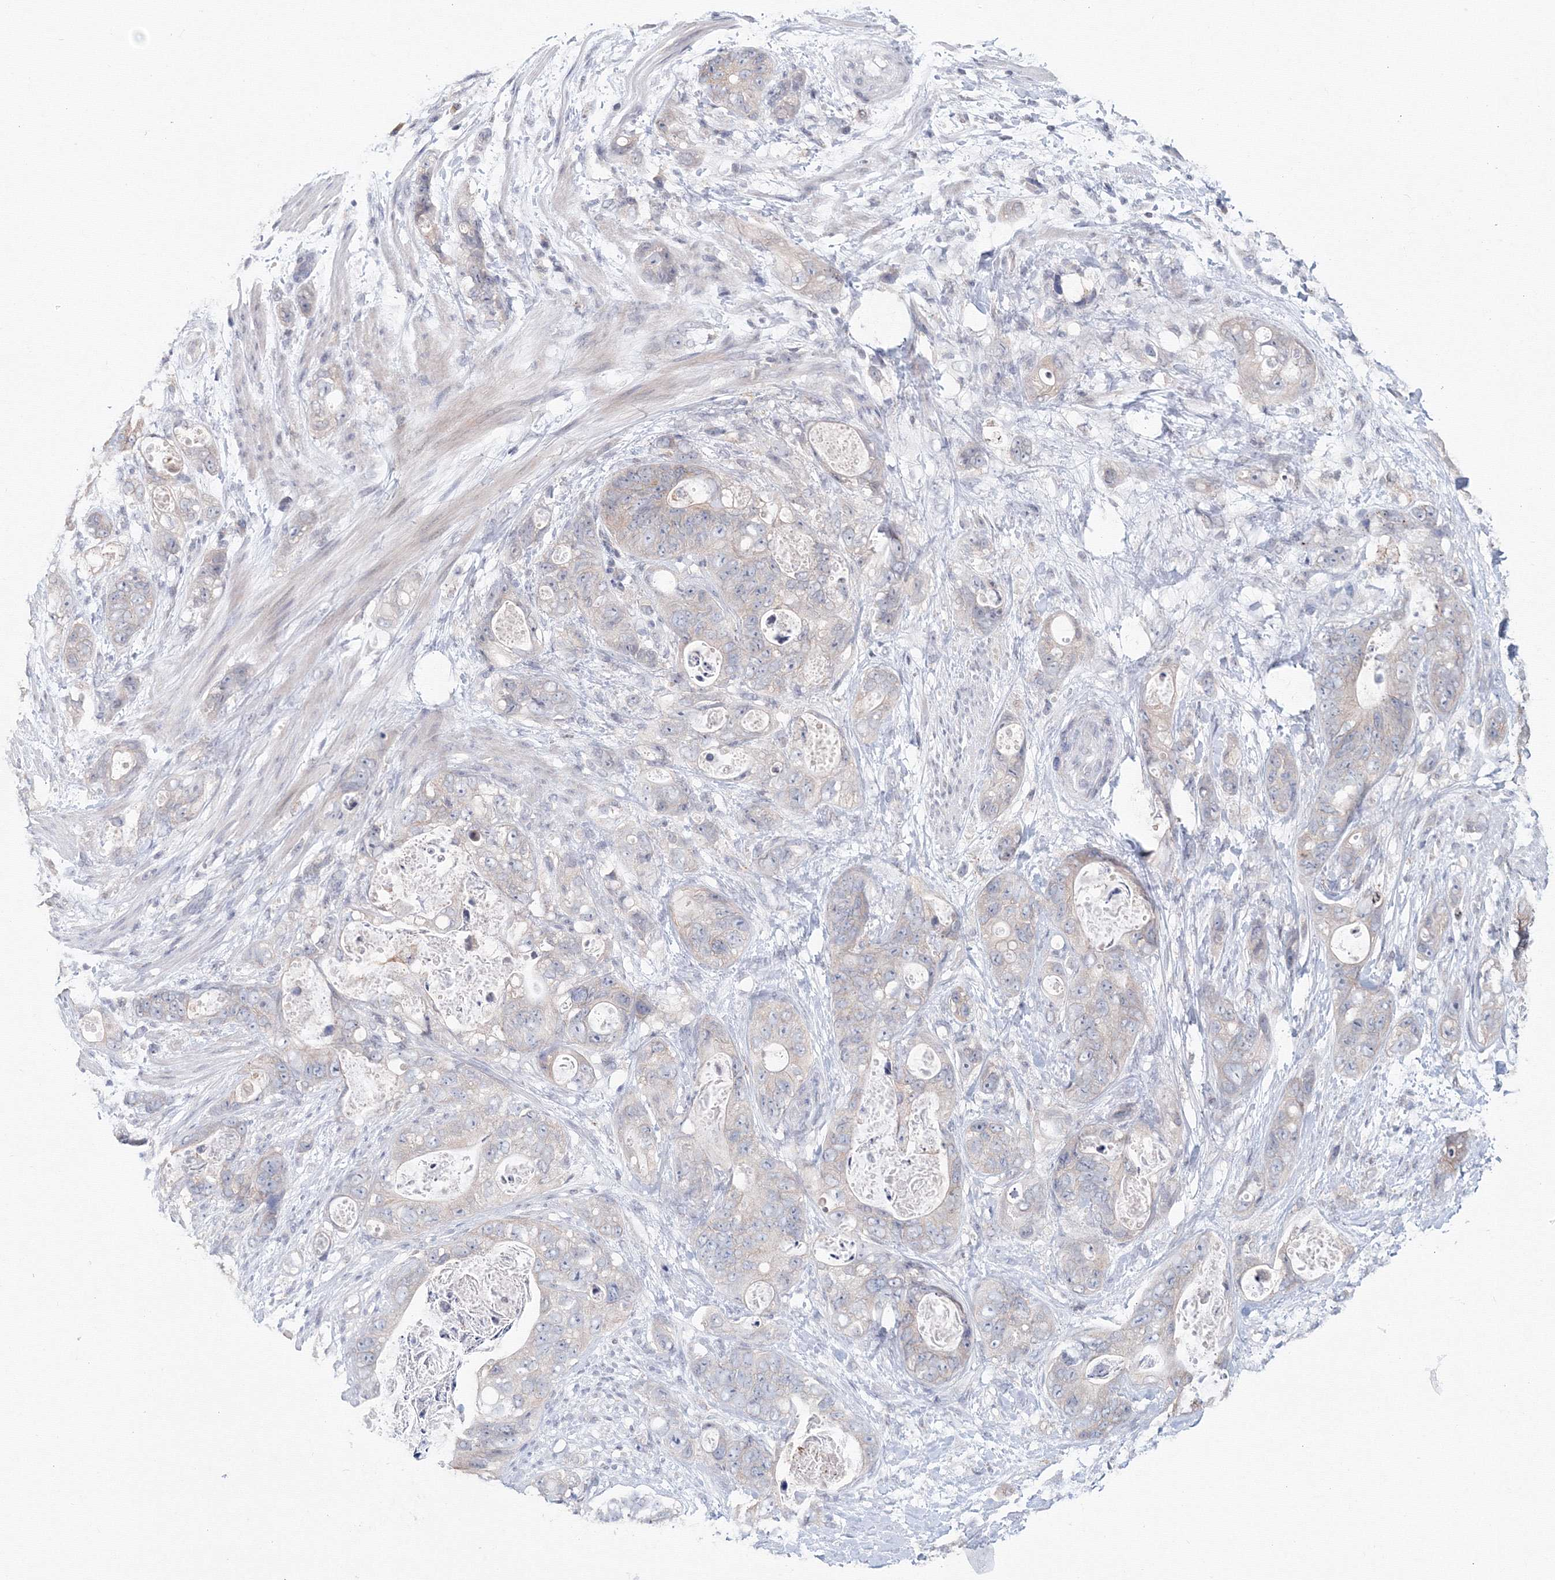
{"staining": {"intensity": "negative", "quantity": "none", "location": "none"}, "tissue": "stomach cancer", "cell_type": "Tumor cells", "image_type": "cancer", "snomed": [{"axis": "morphology", "description": "Adenocarcinoma, NOS"}, {"axis": "topography", "description": "Stomach"}], "caption": "Immunohistochemistry (IHC) of human stomach cancer shows no positivity in tumor cells.", "gene": "SLC7A7", "patient": {"sex": "female", "age": 89}}